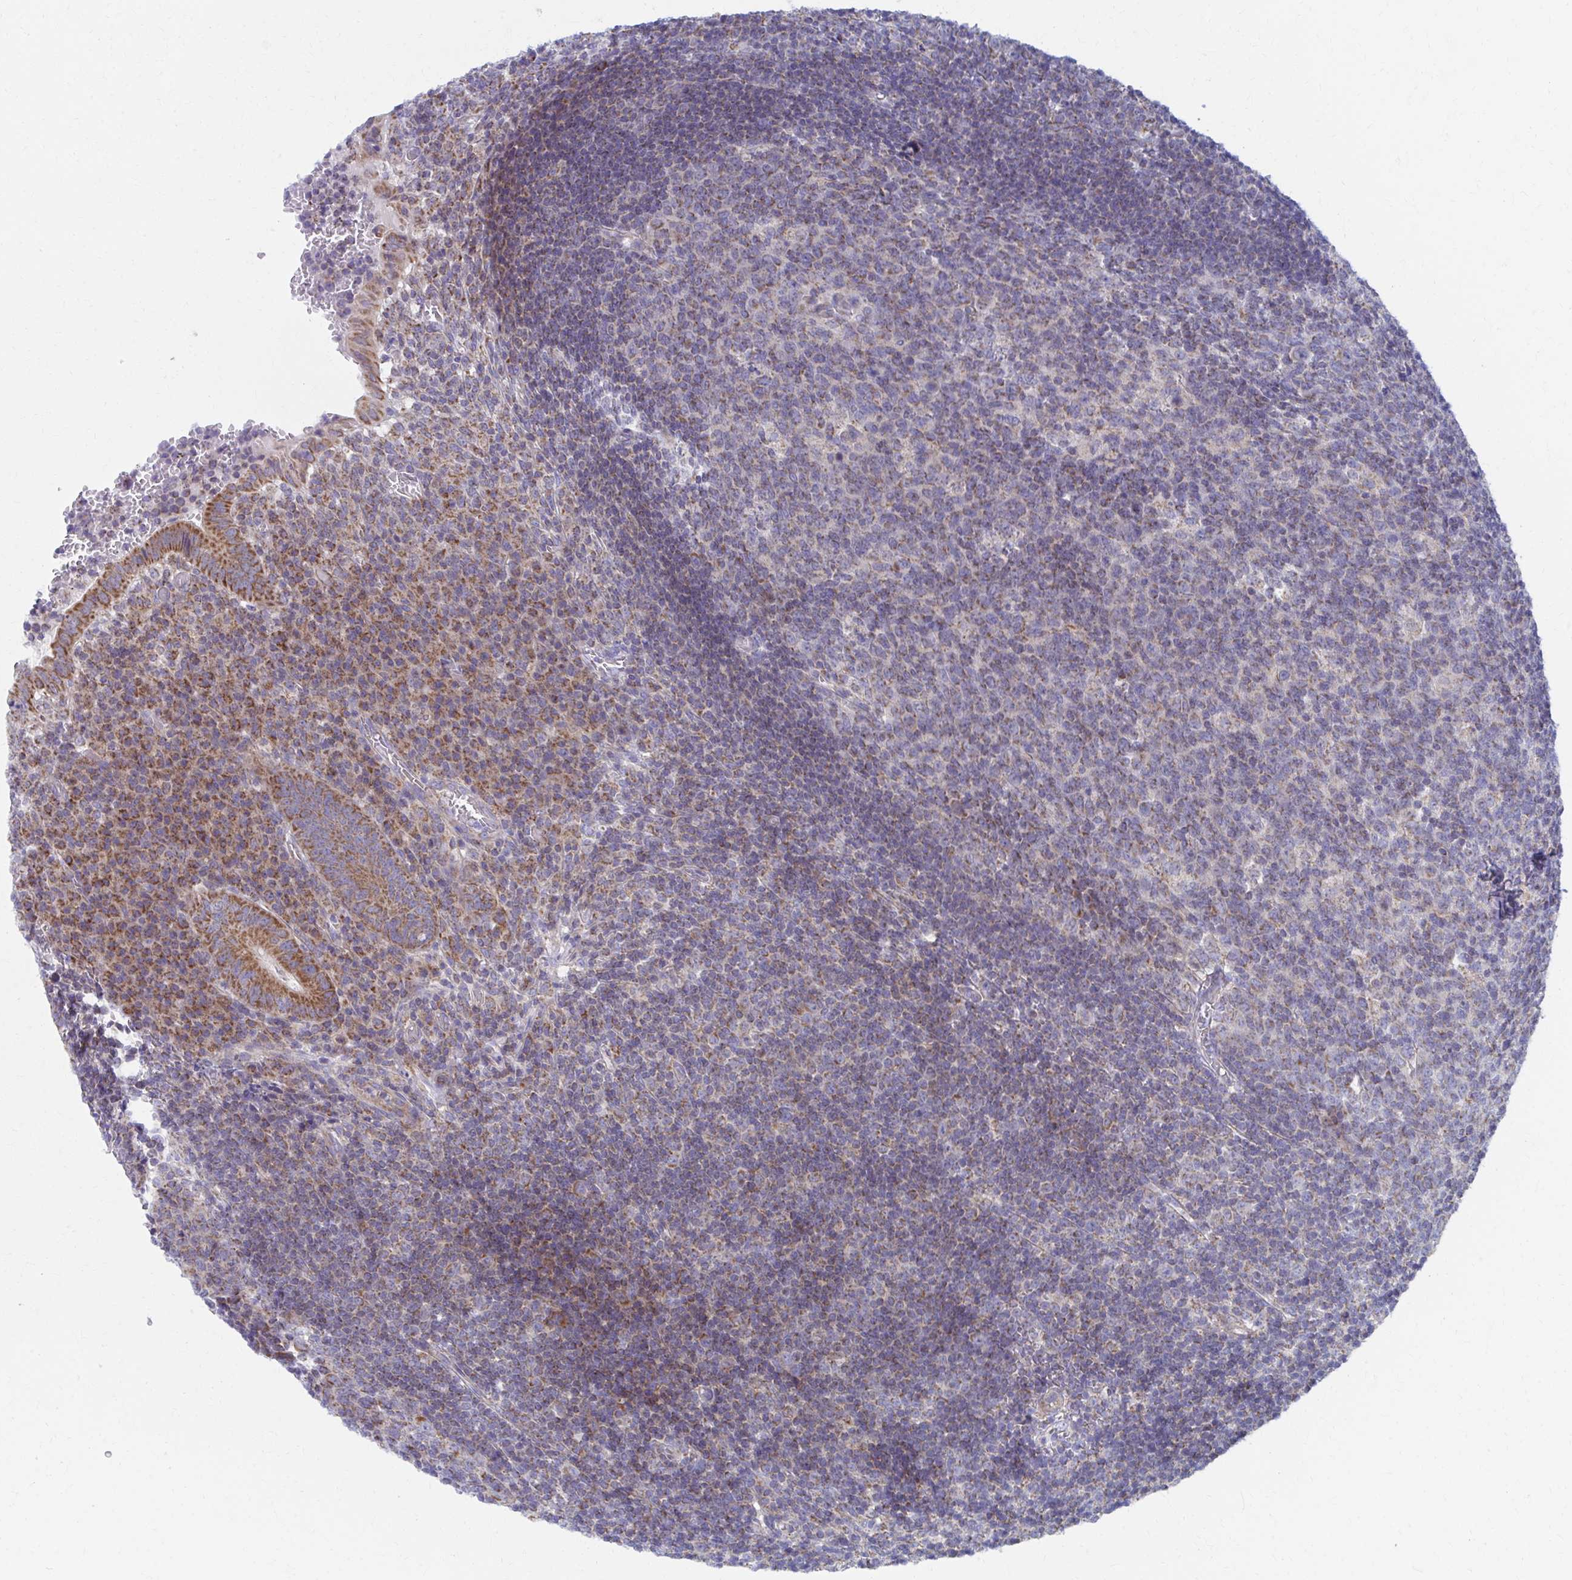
{"staining": {"intensity": "moderate", "quantity": ">75%", "location": "cytoplasmic/membranous"}, "tissue": "appendix", "cell_type": "Glandular cells", "image_type": "normal", "snomed": [{"axis": "morphology", "description": "Normal tissue, NOS"}, {"axis": "topography", "description": "Appendix"}], "caption": "Appendix was stained to show a protein in brown. There is medium levels of moderate cytoplasmic/membranous positivity in about >75% of glandular cells. The staining is performed using DAB brown chromogen to label protein expression. The nuclei are counter-stained blue using hematoxylin.", "gene": "RCC1L", "patient": {"sex": "male", "age": 18}}